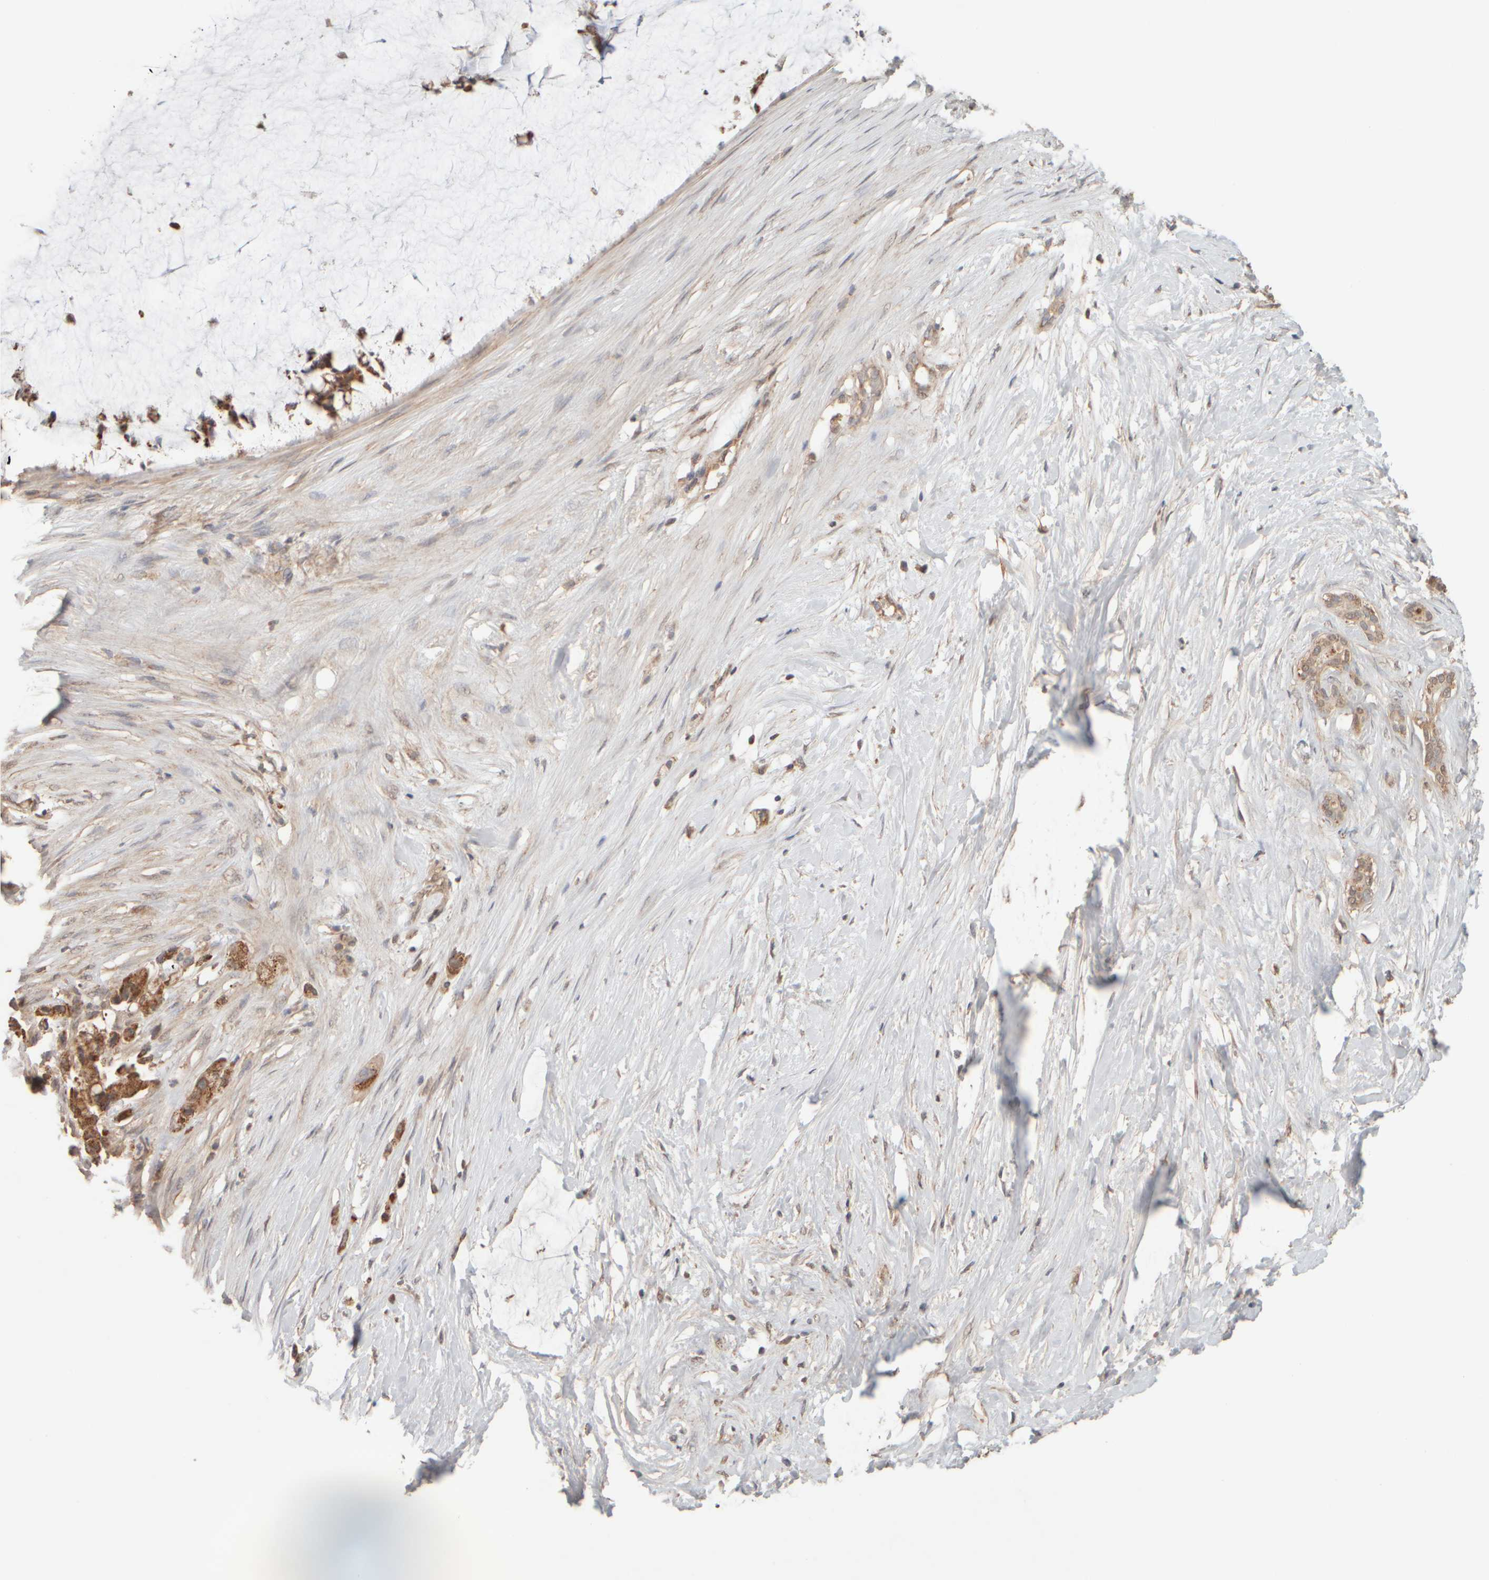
{"staining": {"intensity": "strong", "quantity": "25%-75%", "location": "cytoplasmic/membranous"}, "tissue": "pancreatic cancer", "cell_type": "Tumor cells", "image_type": "cancer", "snomed": [{"axis": "morphology", "description": "Adenocarcinoma, NOS"}, {"axis": "topography", "description": "Pancreas"}], "caption": "Immunohistochemical staining of human pancreatic adenocarcinoma displays strong cytoplasmic/membranous protein expression in approximately 25%-75% of tumor cells.", "gene": "EIF2B3", "patient": {"sex": "male", "age": 41}}